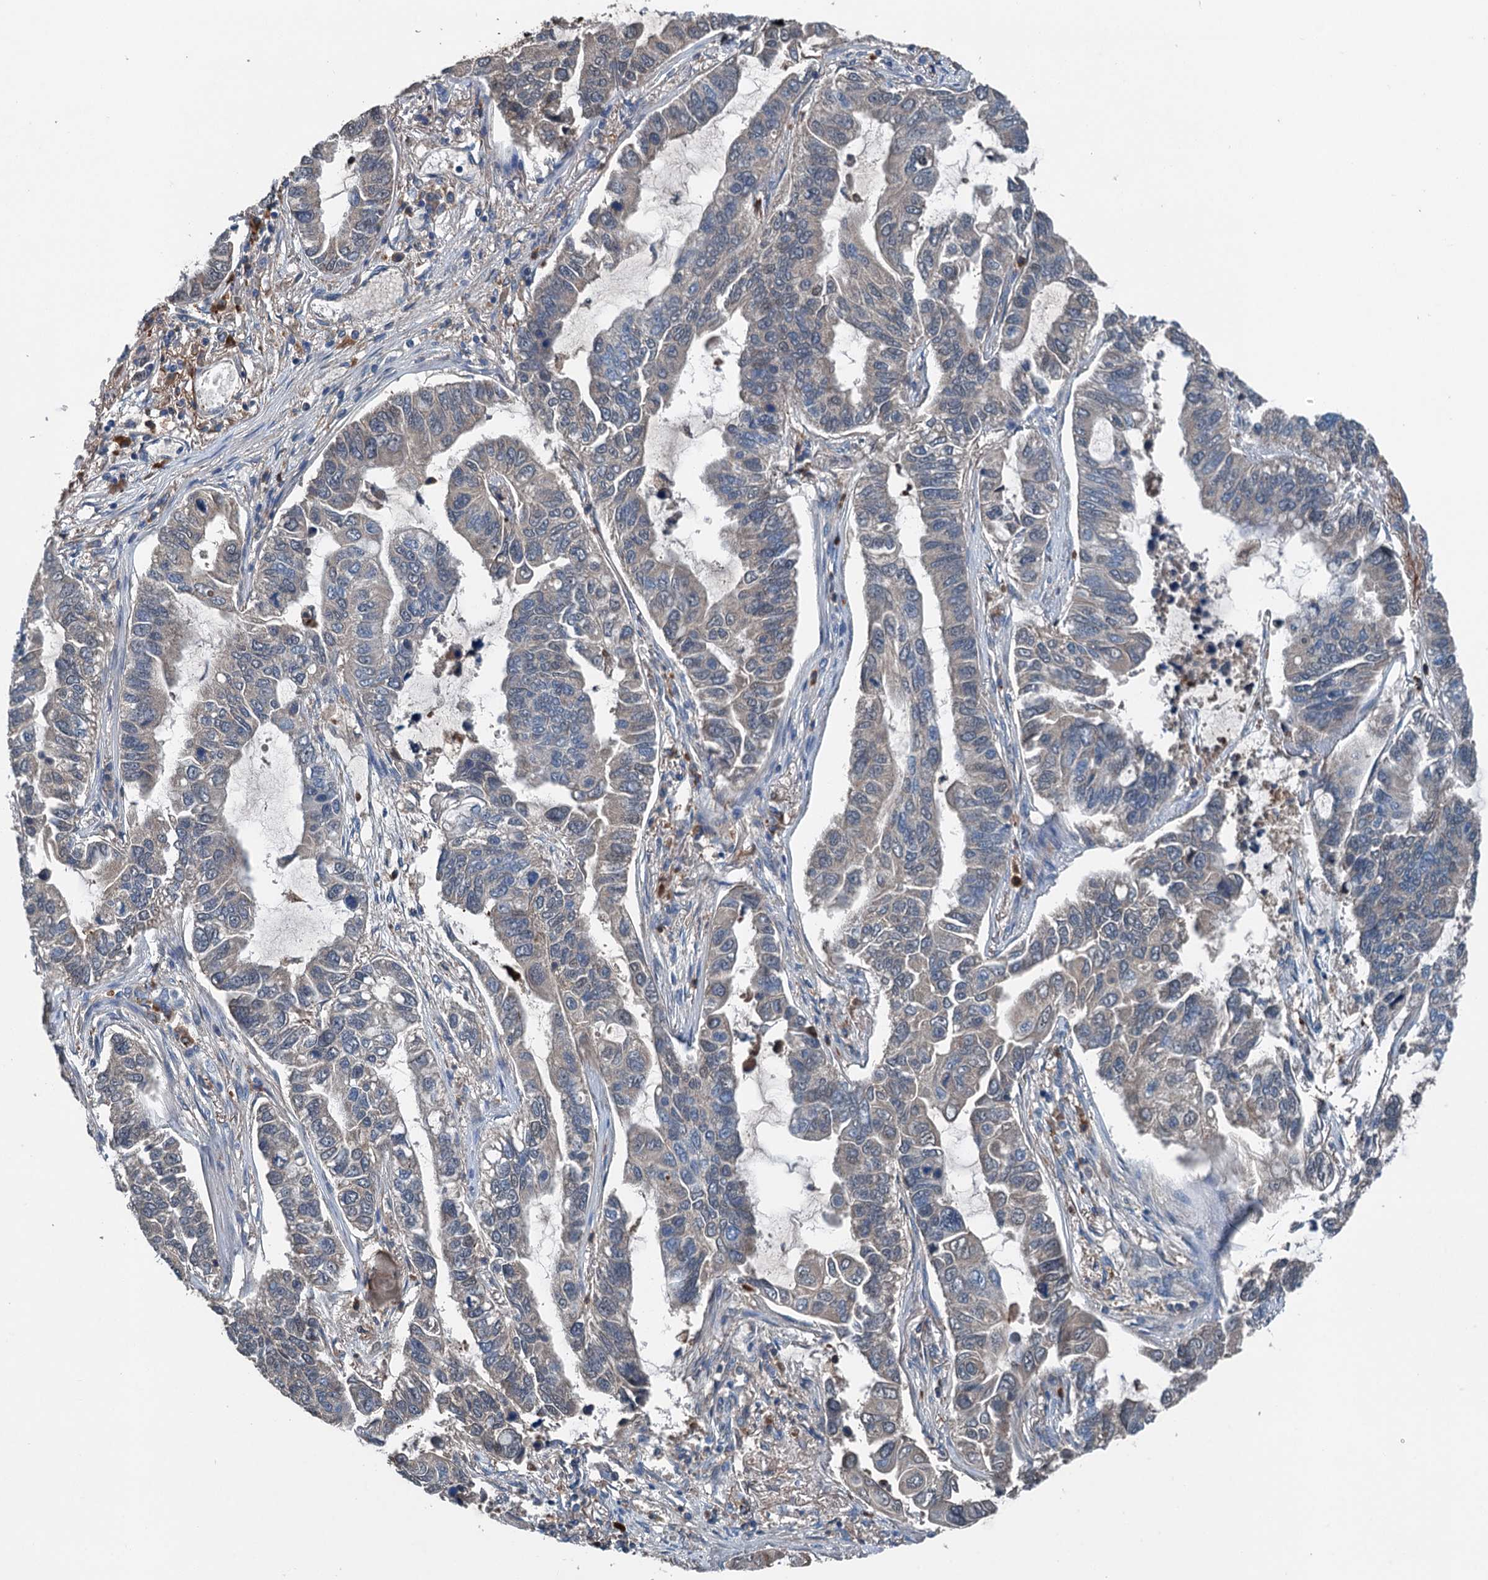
{"staining": {"intensity": "weak", "quantity": "<25%", "location": "cytoplasmic/membranous"}, "tissue": "lung cancer", "cell_type": "Tumor cells", "image_type": "cancer", "snomed": [{"axis": "morphology", "description": "Adenocarcinoma, NOS"}, {"axis": "topography", "description": "Lung"}], "caption": "DAB (3,3'-diaminobenzidine) immunohistochemical staining of human lung cancer reveals no significant expression in tumor cells.", "gene": "PDSS1", "patient": {"sex": "male", "age": 64}}